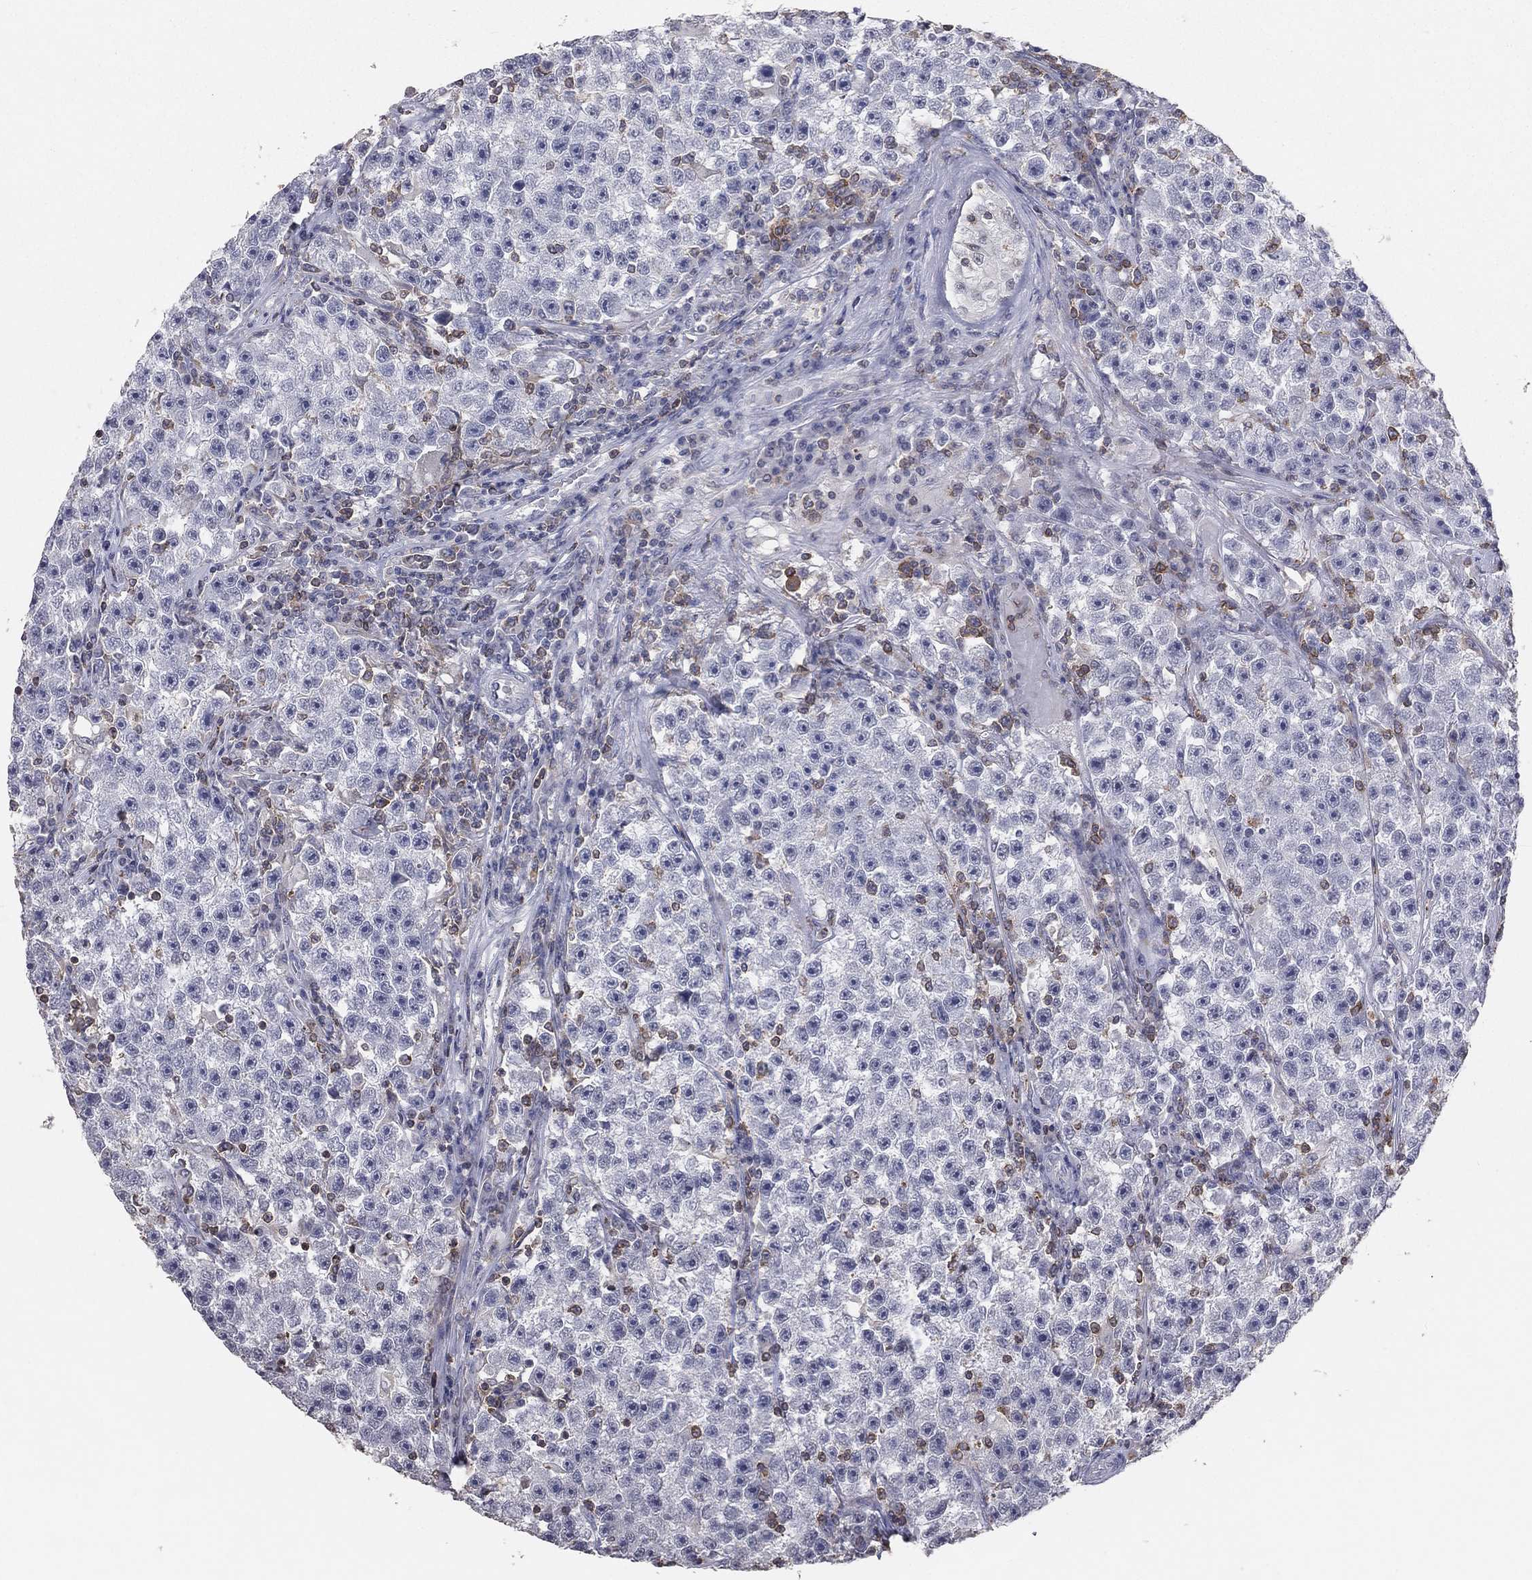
{"staining": {"intensity": "negative", "quantity": "none", "location": "none"}, "tissue": "testis cancer", "cell_type": "Tumor cells", "image_type": "cancer", "snomed": [{"axis": "morphology", "description": "Seminoma, NOS"}, {"axis": "topography", "description": "Testis"}], "caption": "Immunohistochemical staining of human testis seminoma shows no significant expression in tumor cells.", "gene": "PSTPIP1", "patient": {"sex": "male", "age": 22}}